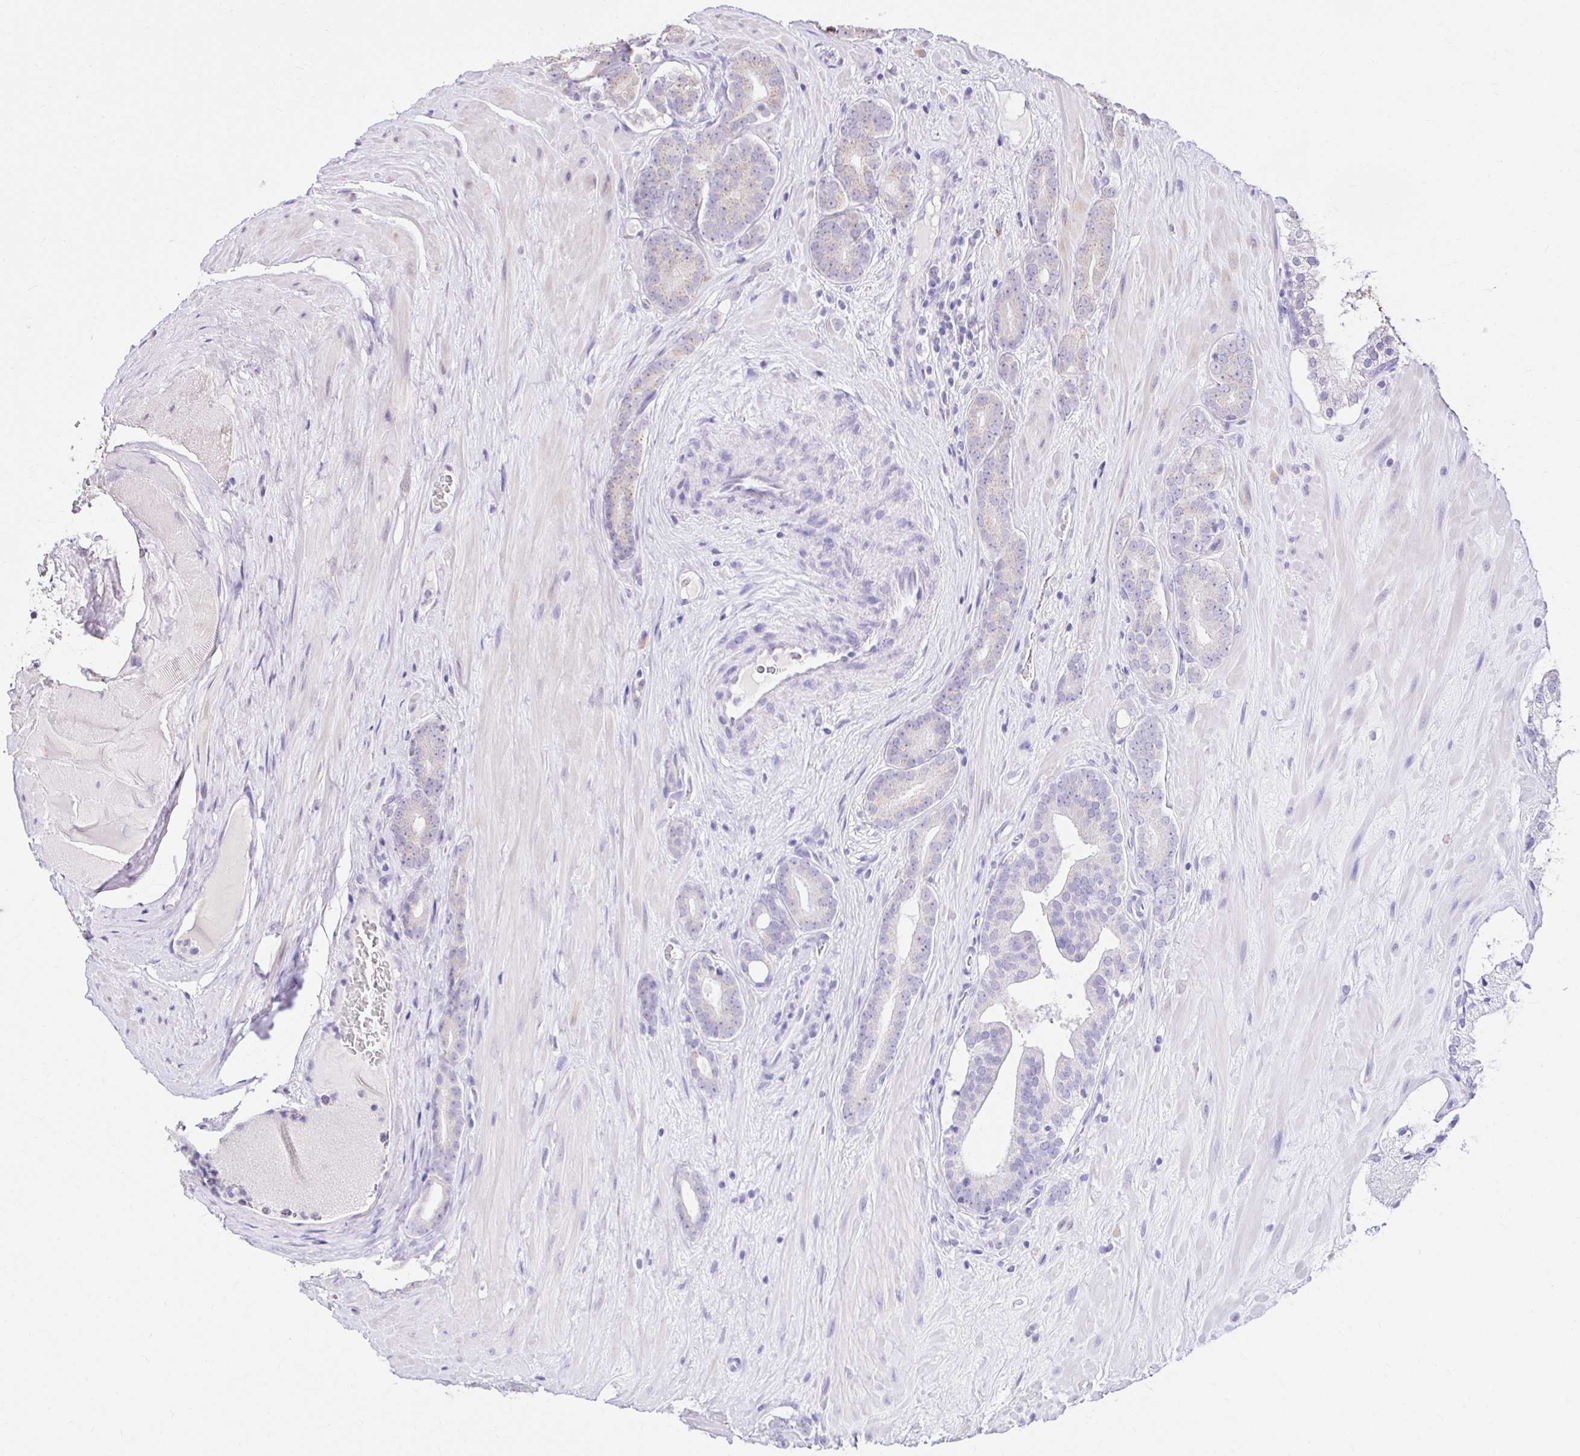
{"staining": {"intensity": "negative", "quantity": "none", "location": "none"}, "tissue": "prostate cancer", "cell_type": "Tumor cells", "image_type": "cancer", "snomed": [{"axis": "morphology", "description": "Adenocarcinoma, High grade"}, {"axis": "topography", "description": "Prostate"}], "caption": "Immunohistochemistry (IHC) image of prostate cancer (adenocarcinoma (high-grade)) stained for a protein (brown), which reveals no expression in tumor cells. (DAB immunohistochemistry visualized using brightfield microscopy, high magnification).", "gene": "KIAA1210", "patient": {"sex": "male", "age": 66}}